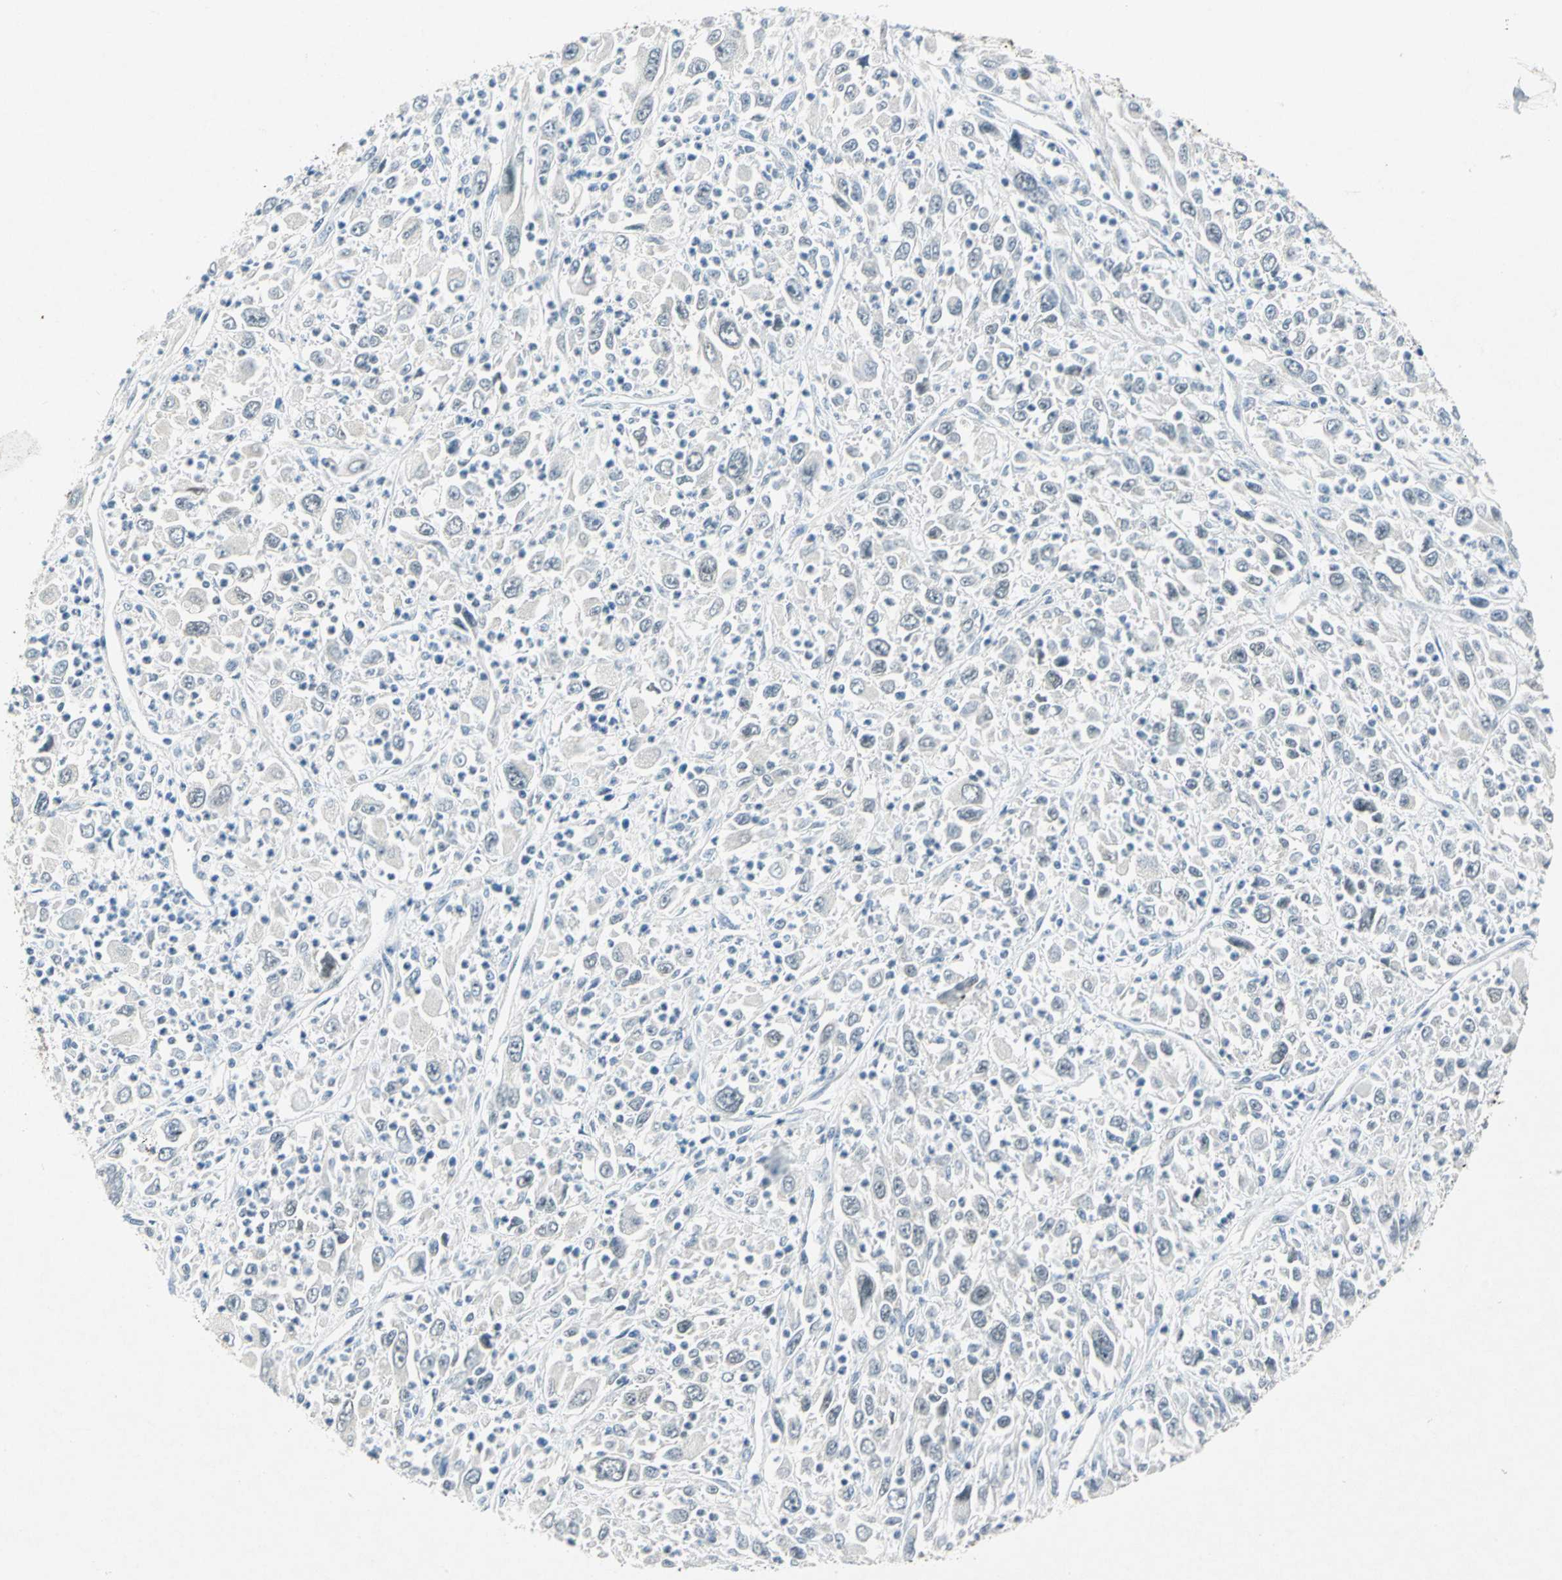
{"staining": {"intensity": "weak", "quantity": "25%-75%", "location": "cytoplasmic/membranous"}, "tissue": "melanoma", "cell_type": "Tumor cells", "image_type": "cancer", "snomed": [{"axis": "morphology", "description": "Malignant melanoma, Metastatic site"}, {"axis": "topography", "description": "Skin"}], "caption": "An immunohistochemistry (IHC) image of tumor tissue is shown. Protein staining in brown labels weak cytoplasmic/membranous positivity in malignant melanoma (metastatic site) within tumor cells.", "gene": "PIN1", "patient": {"sex": "female", "age": 56}}